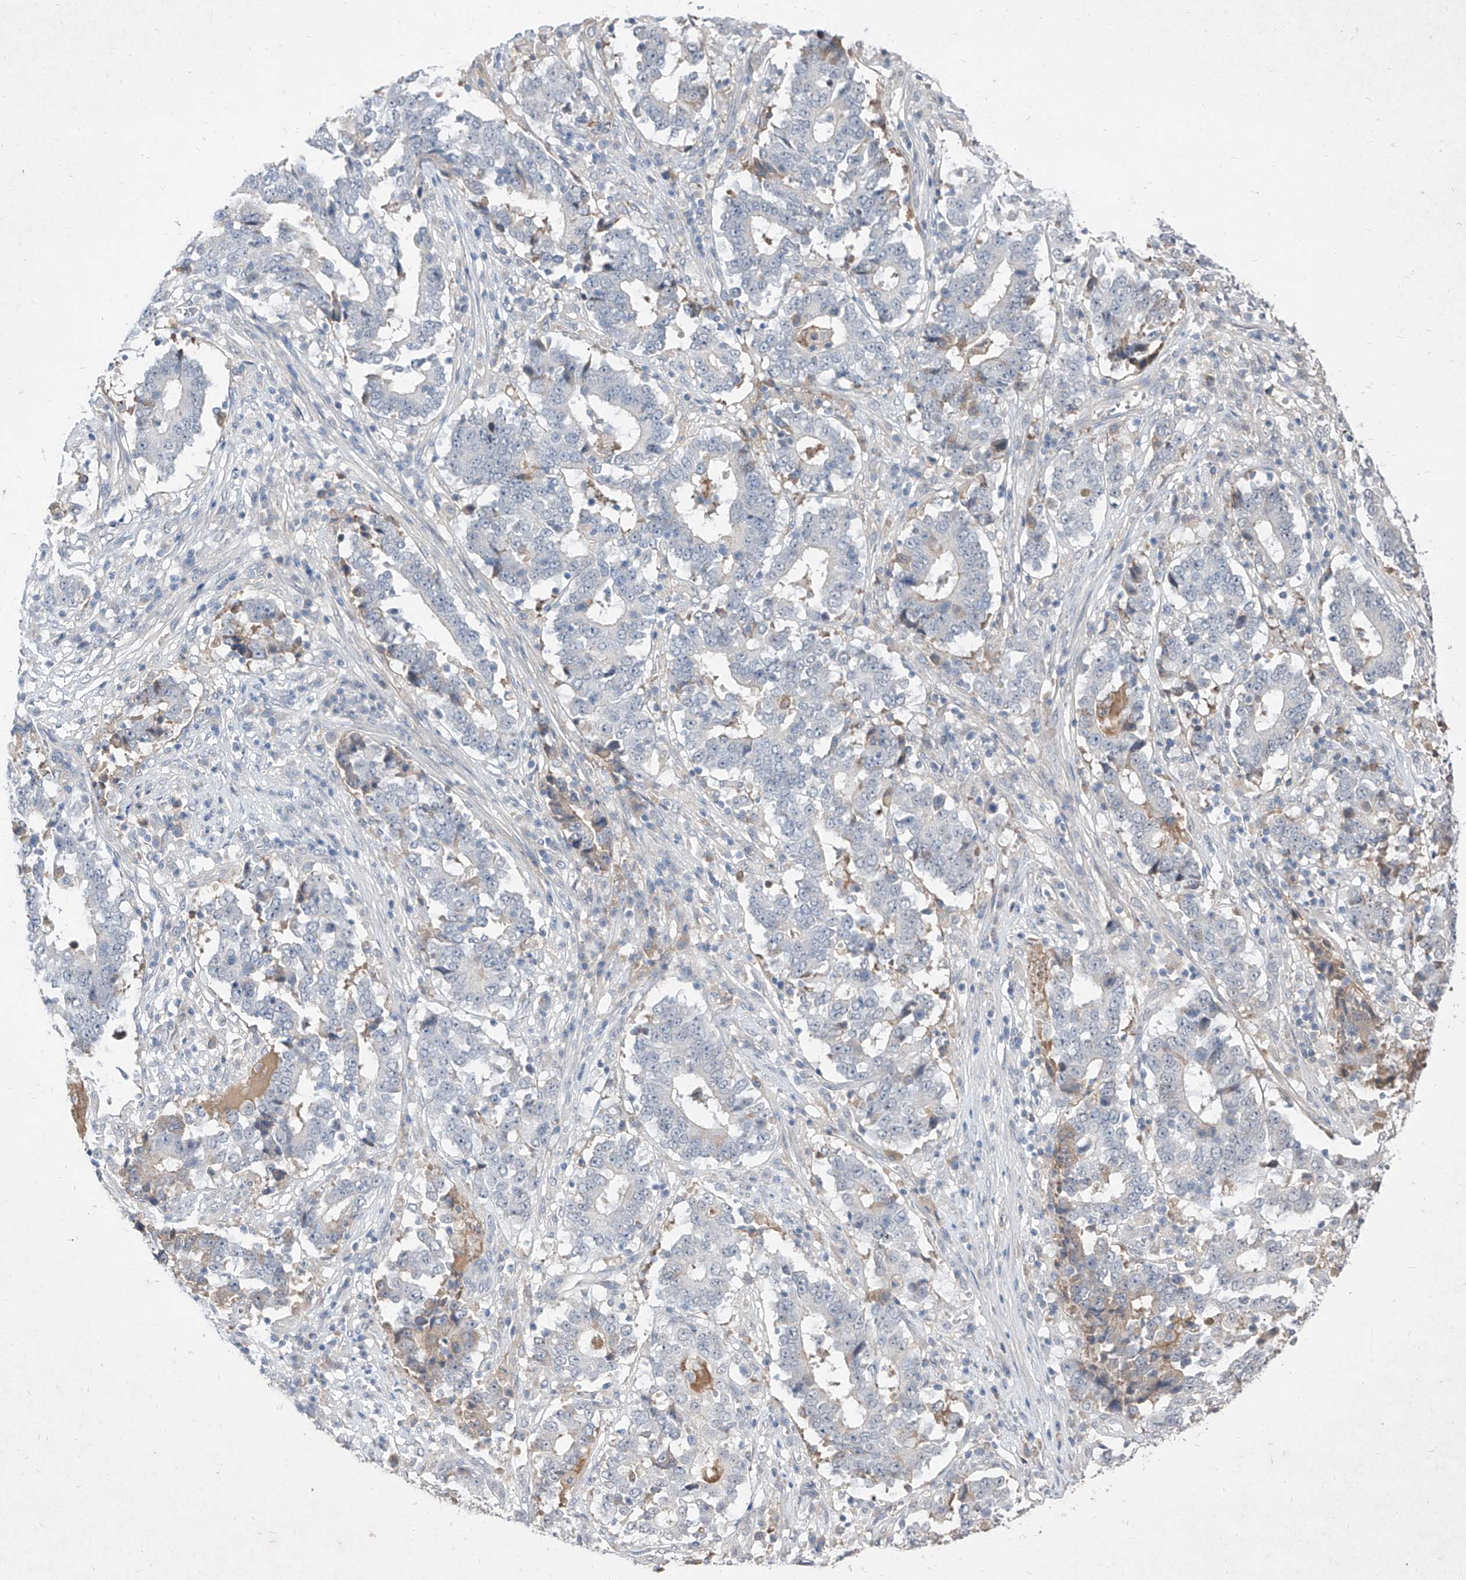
{"staining": {"intensity": "negative", "quantity": "none", "location": "none"}, "tissue": "stomach cancer", "cell_type": "Tumor cells", "image_type": "cancer", "snomed": [{"axis": "morphology", "description": "Adenocarcinoma, NOS"}, {"axis": "topography", "description": "Stomach"}], "caption": "IHC image of neoplastic tissue: human adenocarcinoma (stomach) stained with DAB reveals no significant protein expression in tumor cells.", "gene": "C4A", "patient": {"sex": "male", "age": 59}}